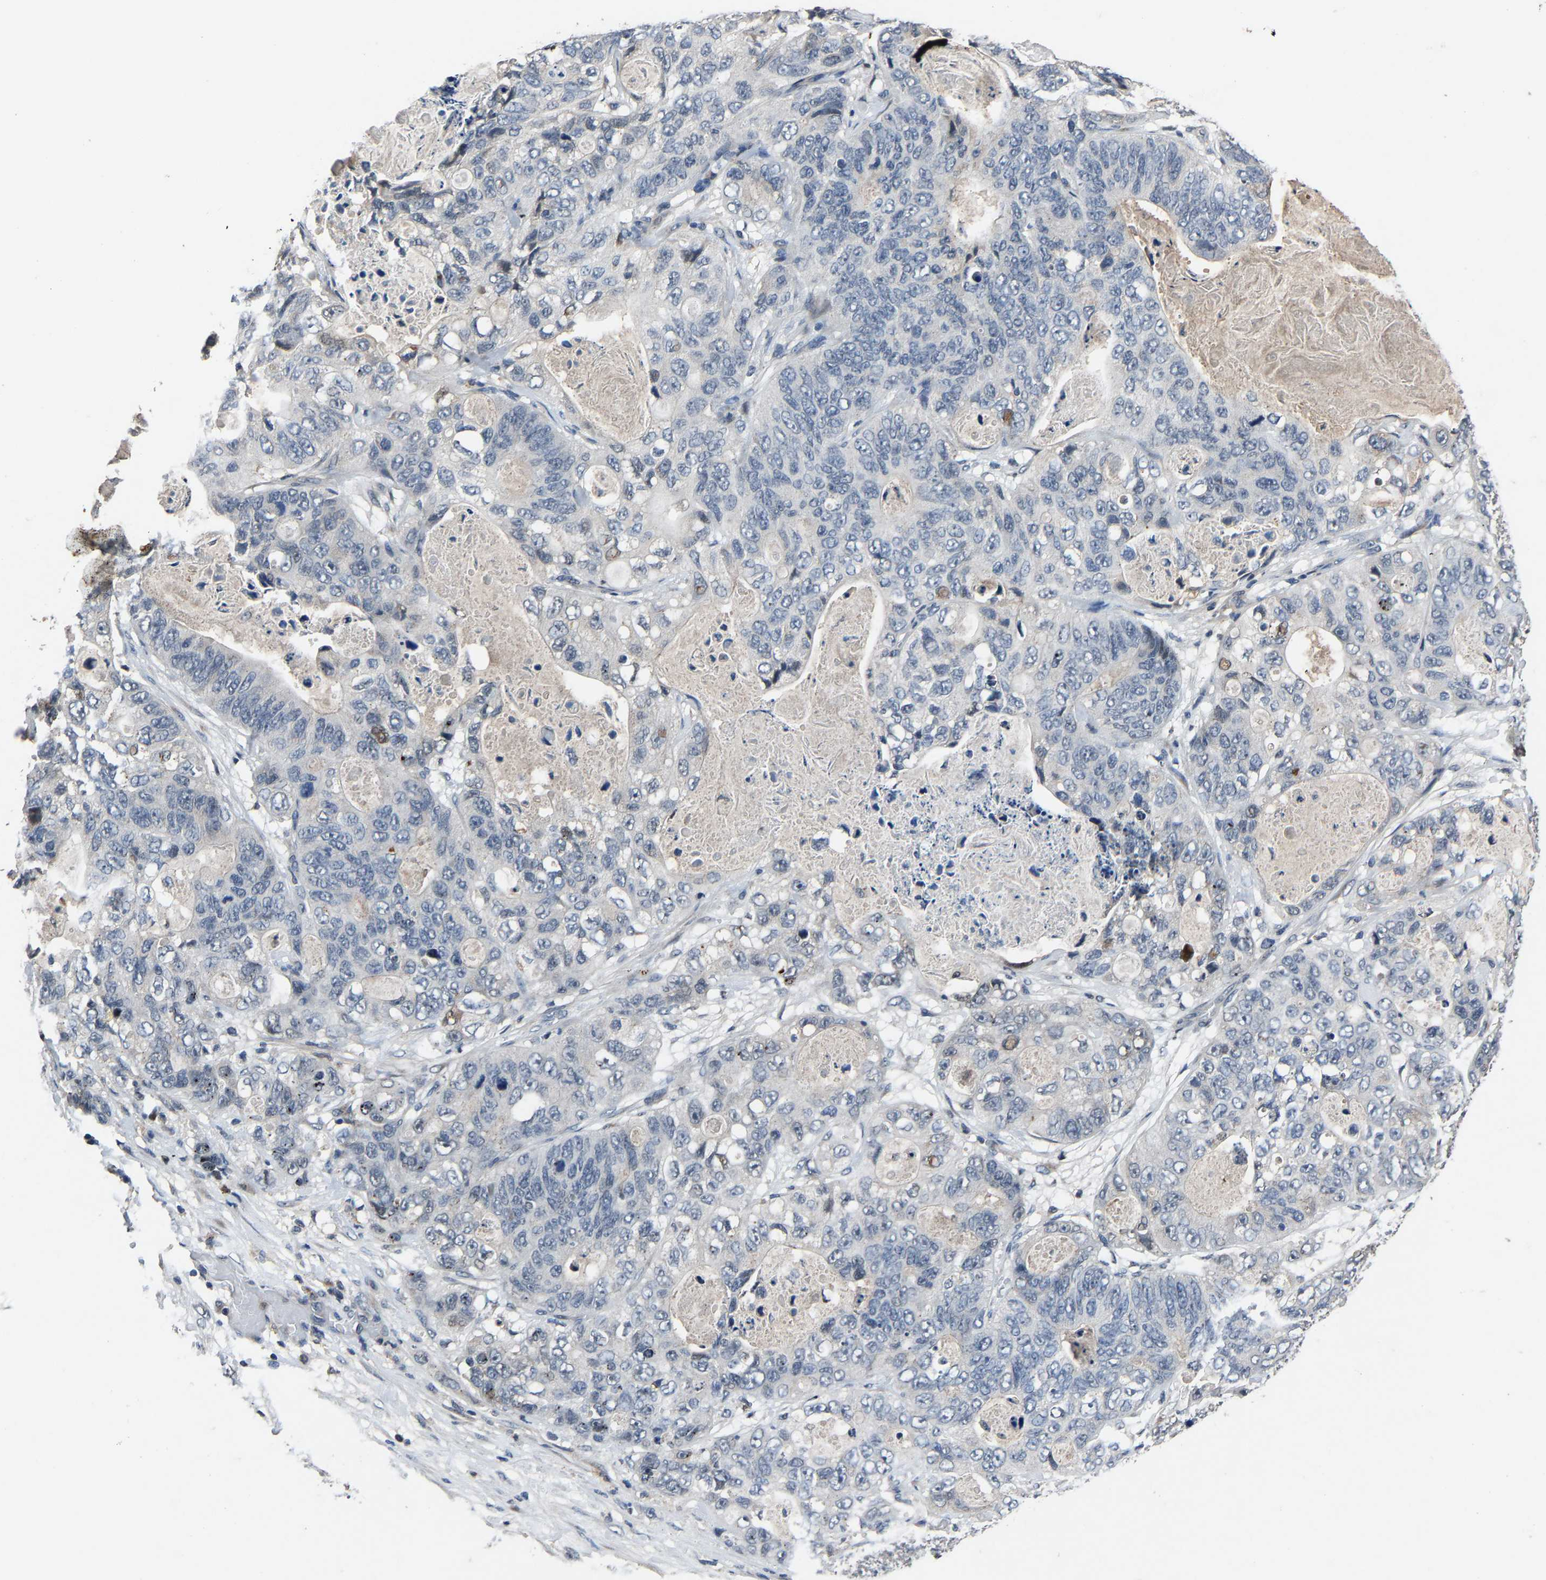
{"staining": {"intensity": "moderate", "quantity": "<25%", "location": "cytoplasmic/membranous"}, "tissue": "stomach cancer", "cell_type": "Tumor cells", "image_type": "cancer", "snomed": [{"axis": "morphology", "description": "Normal tissue, NOS"}, {"axis": "morphology", "description": "Adenocarcinoma, NOS"}, {"axis": "topography", "description": "Stomach"}], "caption": "Brown immunohistochemical staining in human adenocarcinoma (stomach) reveals moderate cytoplasmic/membranous expression in approximately <25% of tumor cells.", "gene": "PCNX2", "patient": {"sex": "female", "age": 89}}